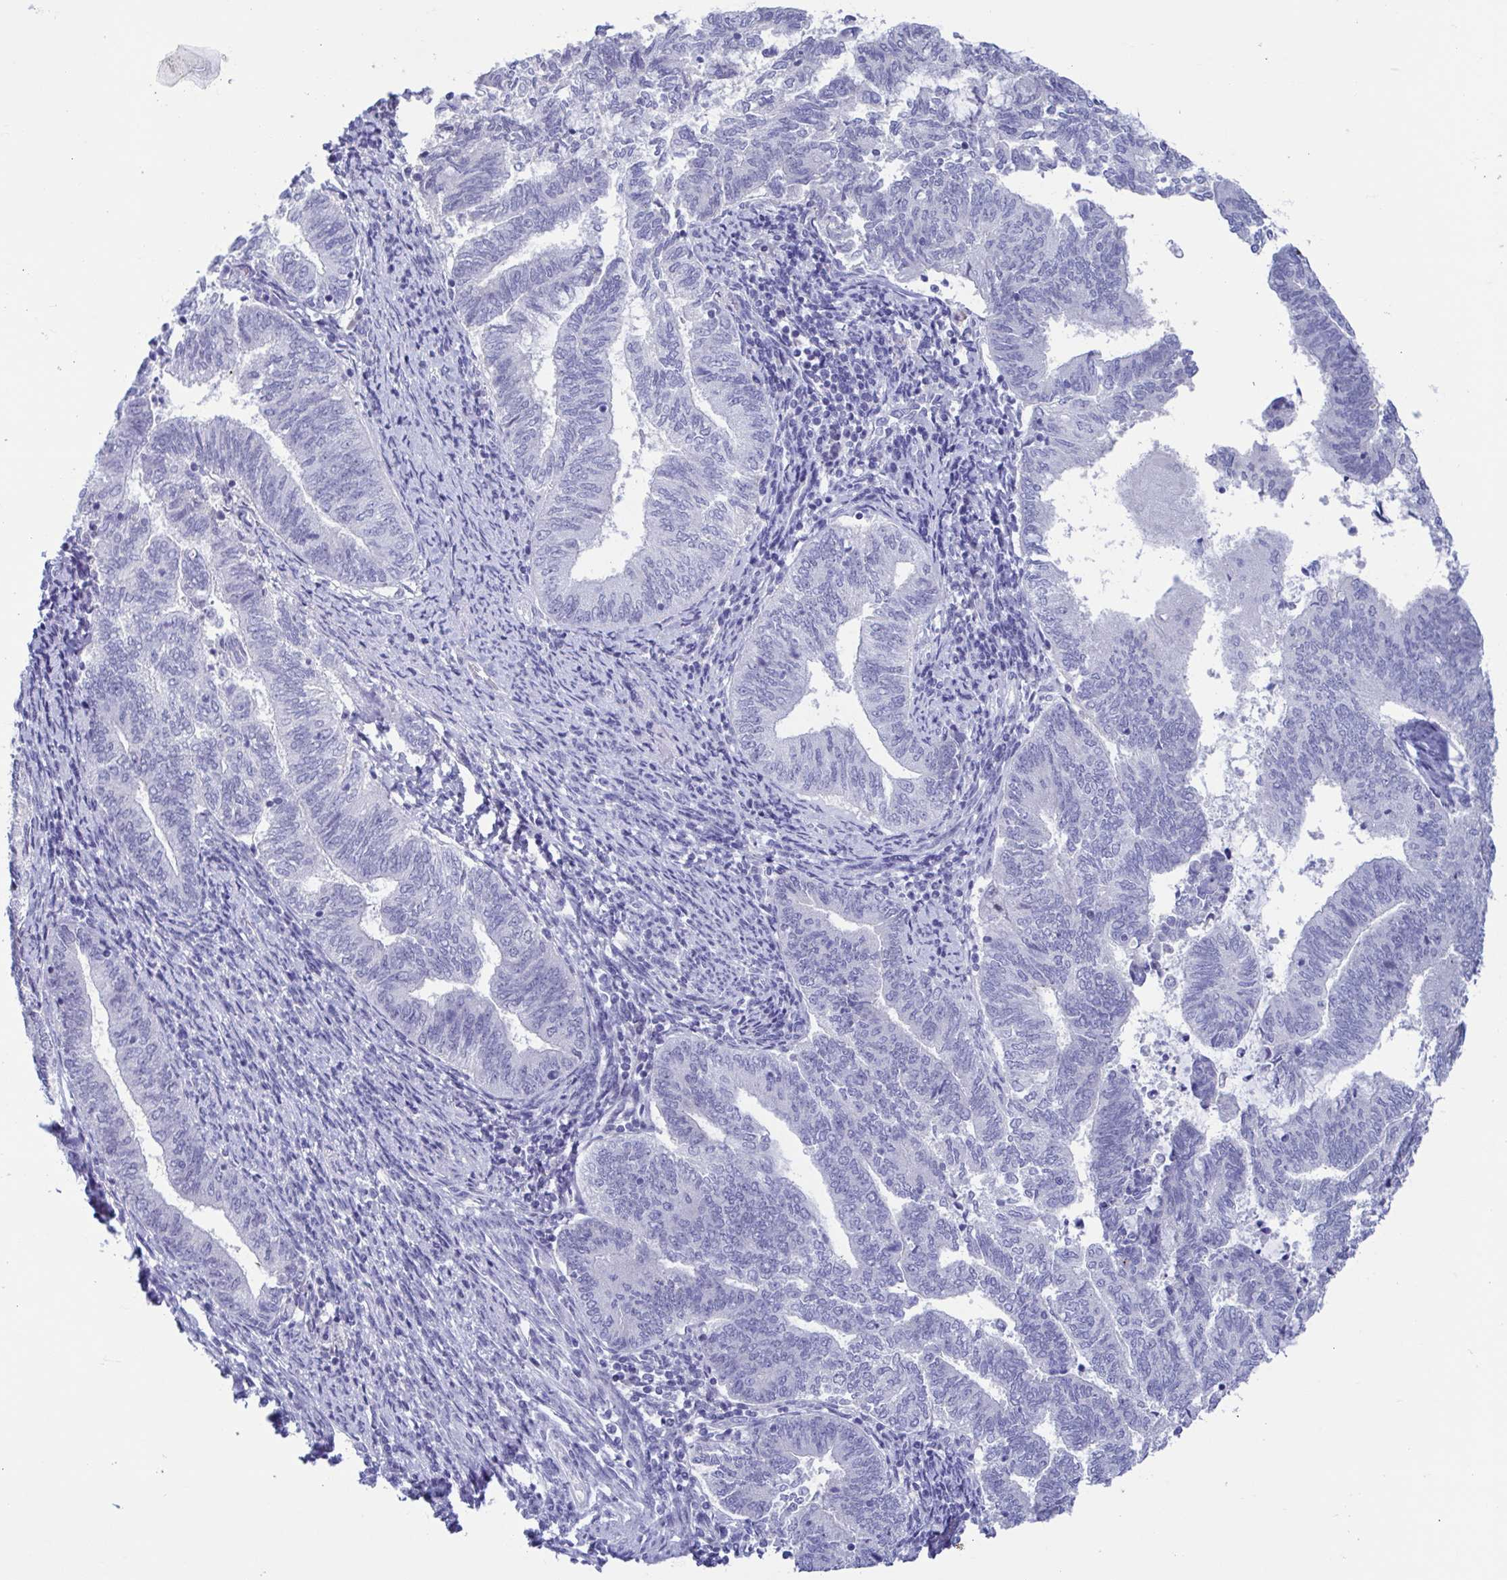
{"staining": {"intensity": "negative", "quantity": "none", "location": "none"}, "tissue": "endometrial cancer", "cell_type": "Tumor cells", "image_type": "cancer", "snomed": [{"axis": "morphology", "description": "Adenocarcinoma, NOS"}, {"axis": "topography", "description": "Endometrium"}], "caption": "DAB immunohistochemical staining of human endometrial adenocarcinoma displays no significant staining in tumor cells. The staining is performed using DAB (3,3'-diaminobenzidine) brown chromogen with nuclei counter-stained in using hematoxylin.", "gene": "PERM1", "patient": {"sex": "female", "age": 65}}